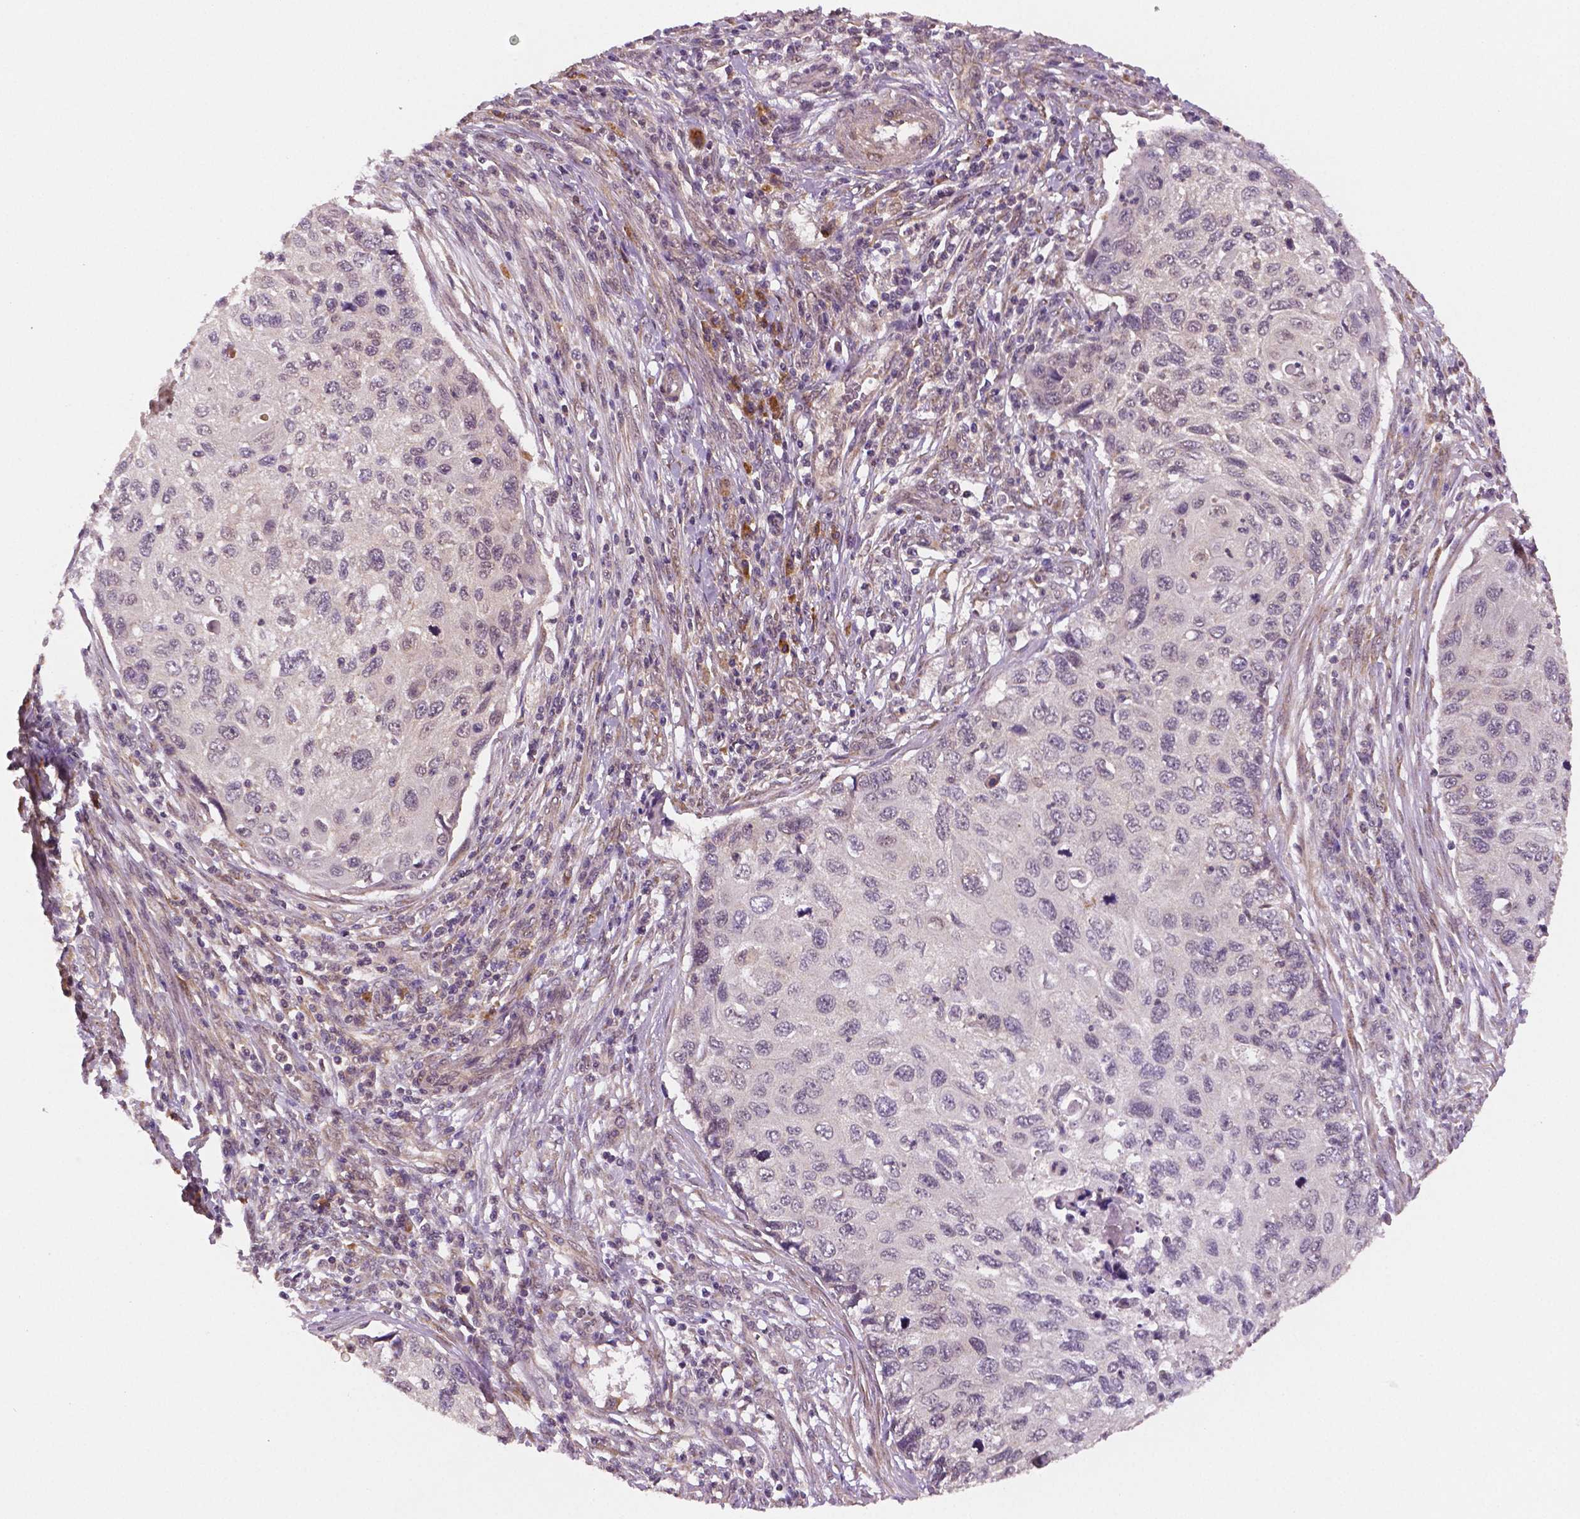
{"staining": {"intensity": "negative", "quantity": "none", "location": "none"}, "tissue": "cervical cancer", "cell_type": "Tumor cells", "image_type": "cancer", "snomed": [{"axis": "morphology", "description": "Squamous cell carcinoma, NOS"}, {"axis": "topography", "description": "Cervix"}], "caption": "High power microscopy histopathology image of an immunohistochemistry (IHC) histopathology image of squamous cell carcinoma (cervical), revealing no significant expression in tumor cells. (Immunohistochemistry (ihc), brightfield microscopy, high magnification).", "gene": "STAT3", "patient": {"sex": "female", "age": 70}}